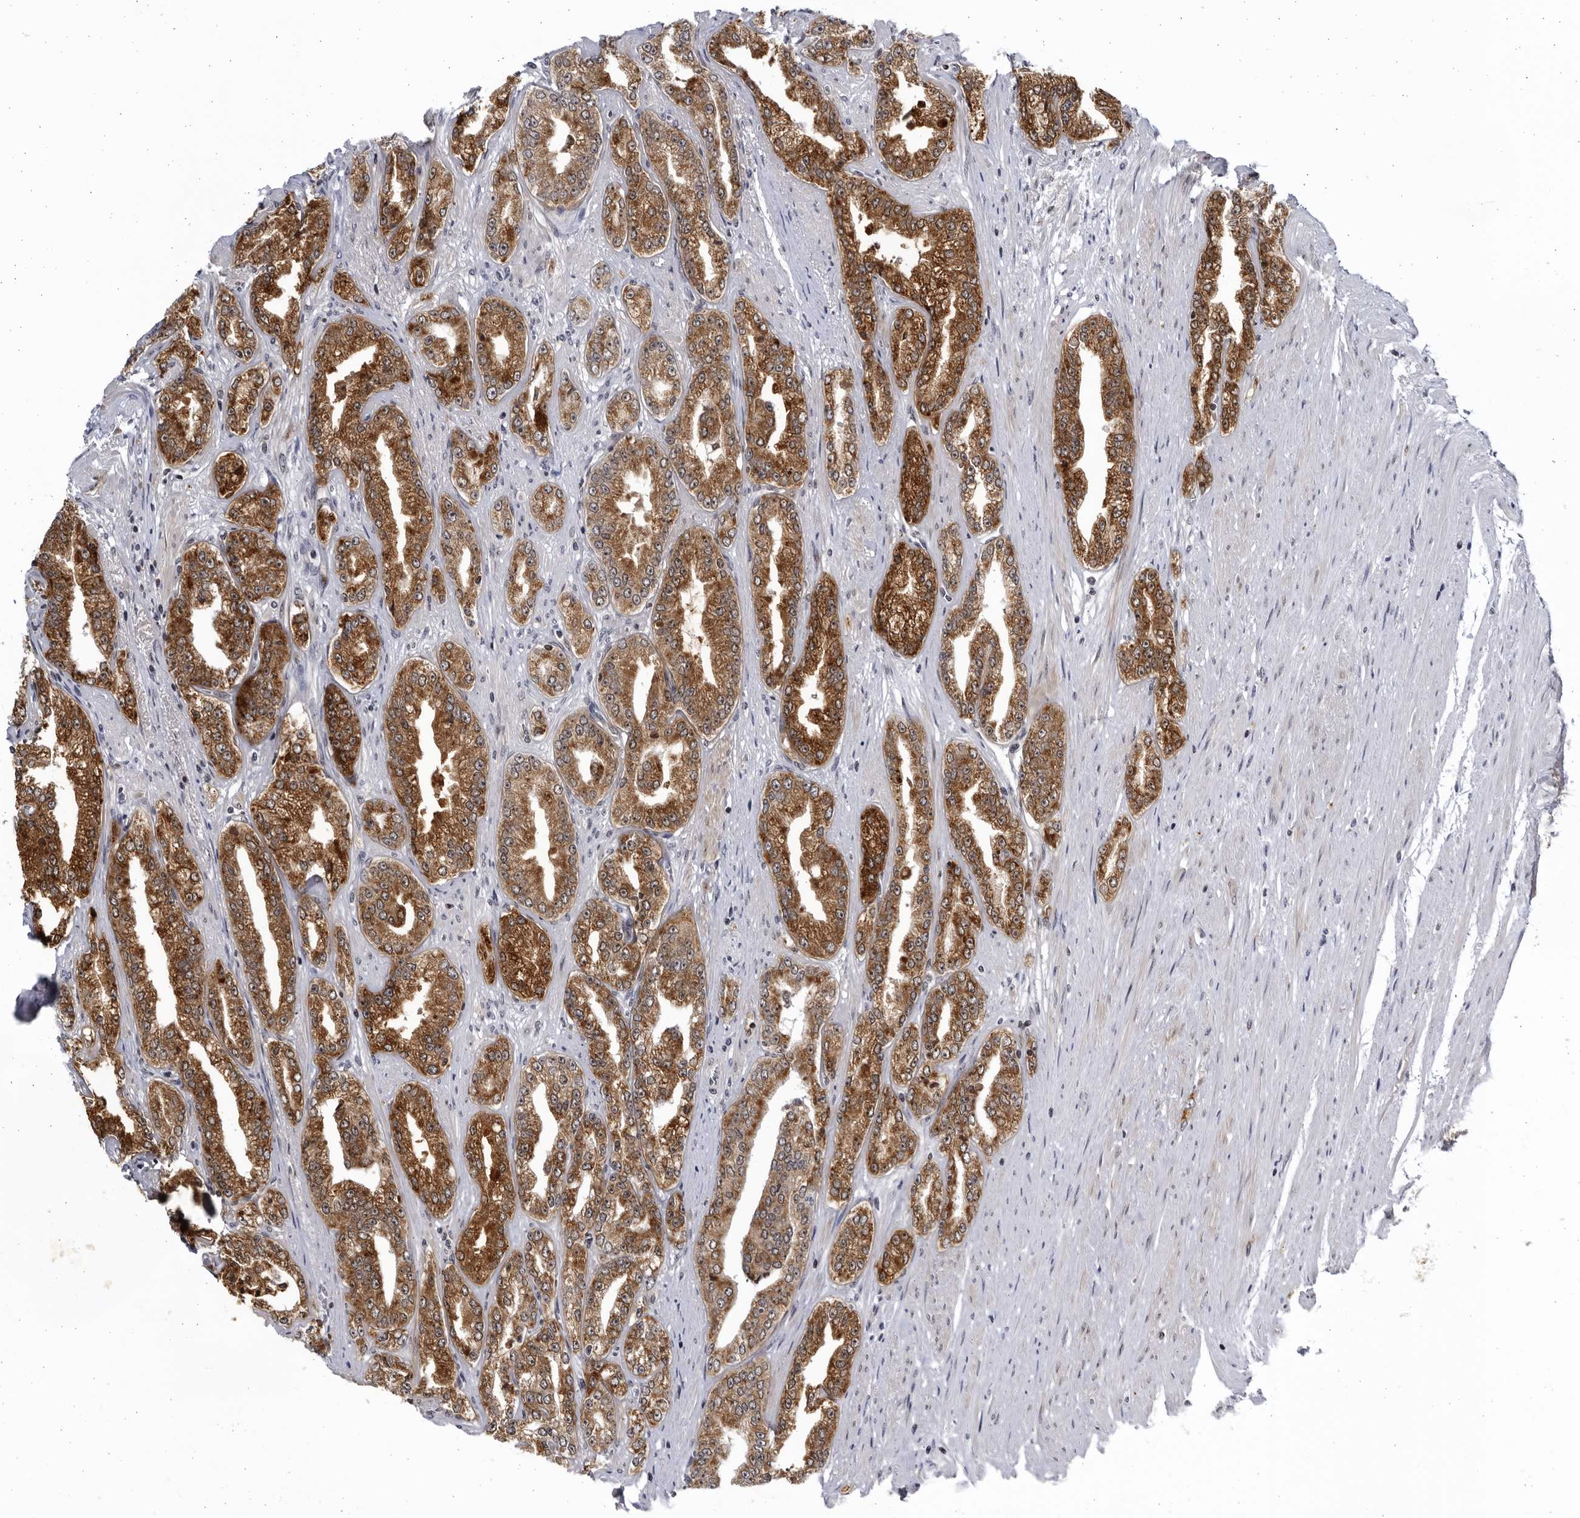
{"staining": {"intensity": "strong", "quantity": ">75%", "location": "cytoplasmic/membranous"}, "tissue": "prostate cancer", "cell_type": "Tumor cells", "image_type": "cancer", "snomed": [{"axis": "morphology", "description": "Adenocarcinoma, High grade"}, {"axis": "topography", "description": "Prostate"}], "caption": "Immunohistochemistry (DAB (3,3'-diaminobenzidine)) staining of prostate cancer (high-grade adenocarcinoma) shows strong cytoplasmic/membranous protein expression in about >75% of tumor cells. The protein is shown in brown color, while the nuclei are stained blue.", "gene": "SLC25A22", "patient": {"sex": "male", "age": 71}}